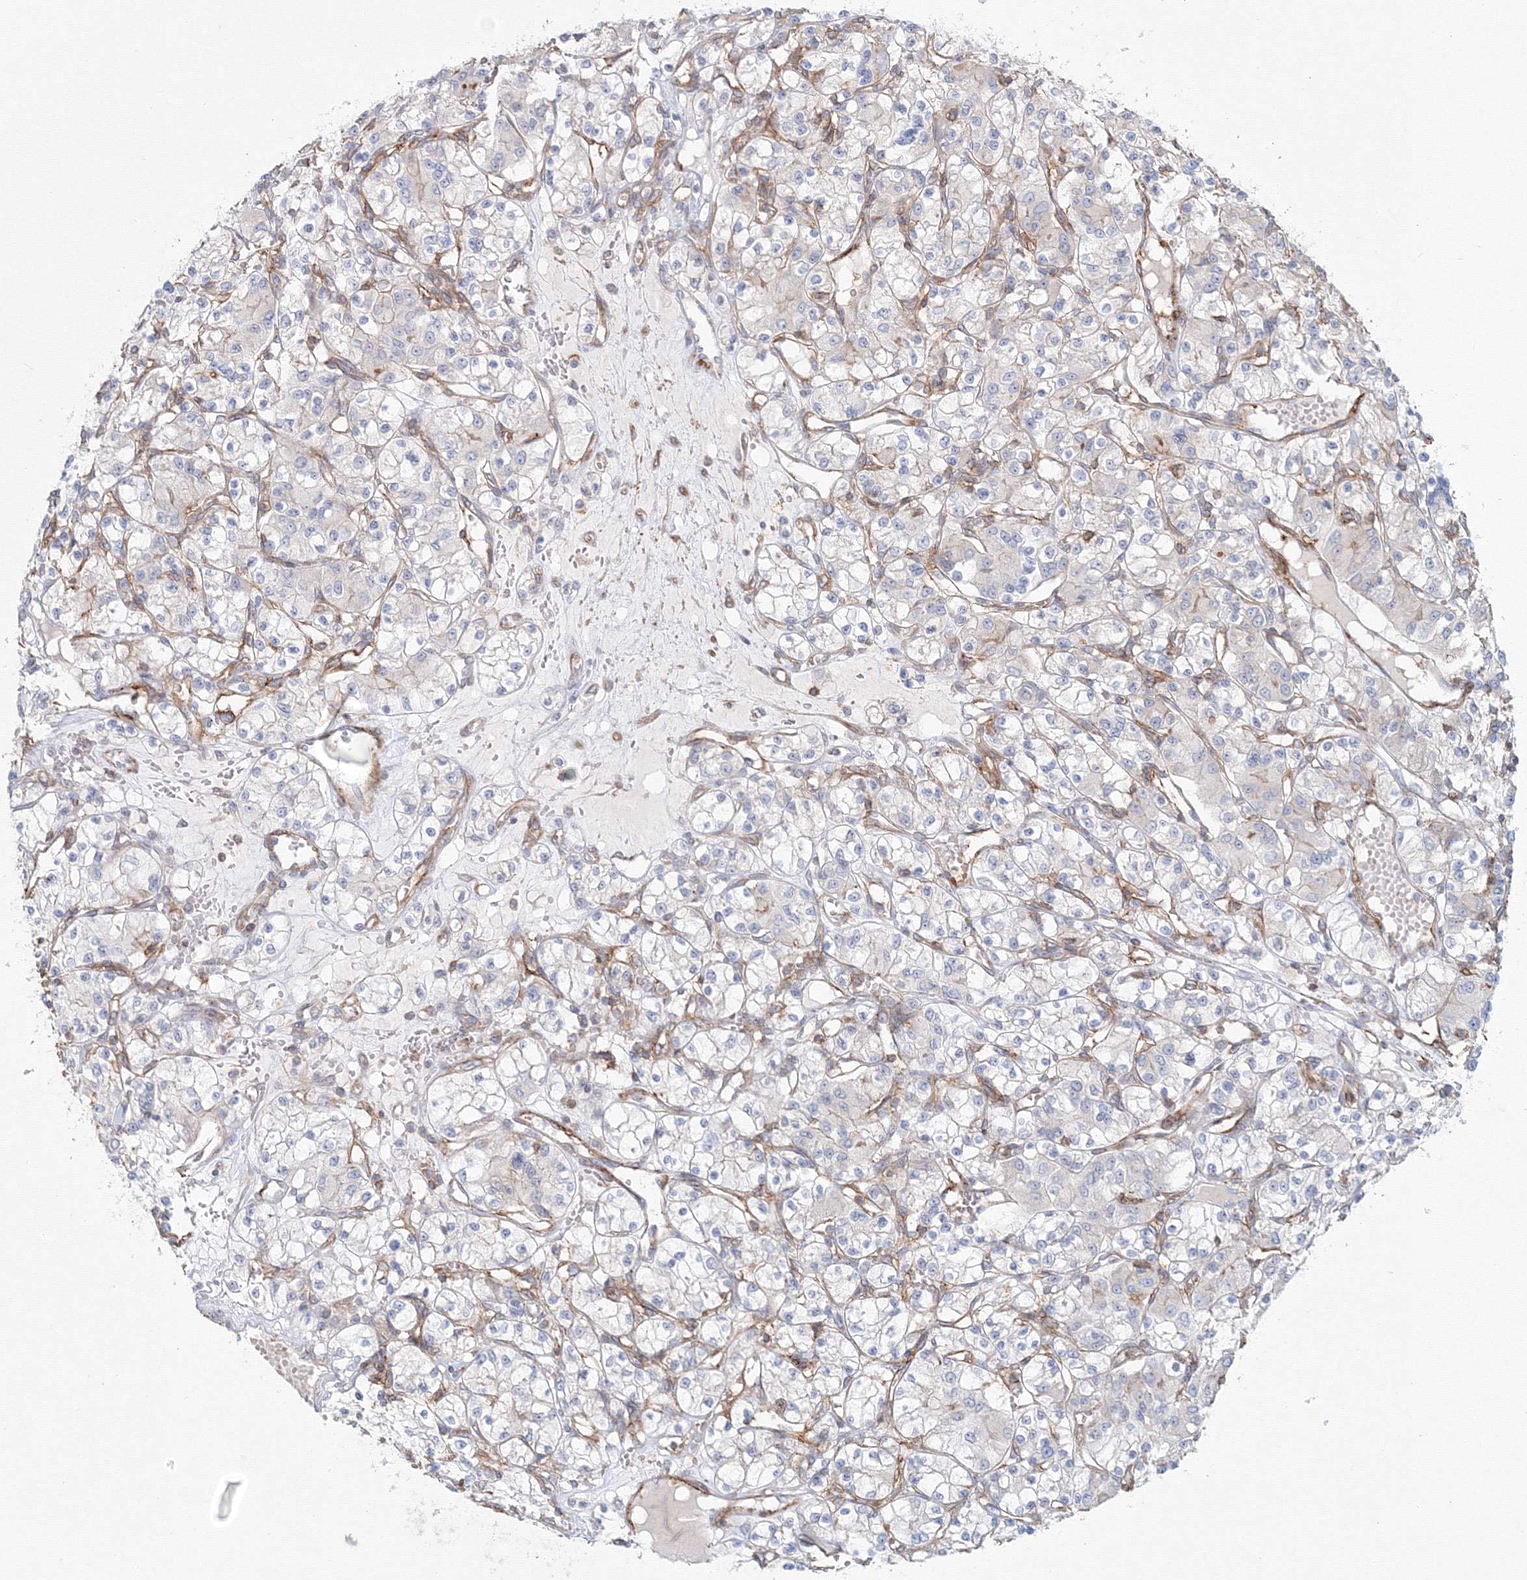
{"staining": {"intensity": "negative", "quantity": "none", "location": "none"}, "tissue": "renal cancer", "cell_type": "Tumor cells", "image_type": "cancer", "snomed": [{"axis": "morphology", "description": "Adenocarcinoma, NOS"}, {"axis": "topography", "description": "Kidney"}], "caption": "Image shows no protein staining in tumor cells of renal adenocarcinoma tissue. Brightfield microscopy of immunohistochemistry stained with DAB (brown) and hematoxylin (blue), captured at high magnification.", "gene": "SH3PXD2A", "patient": {"sex": "female", "age": 59}}